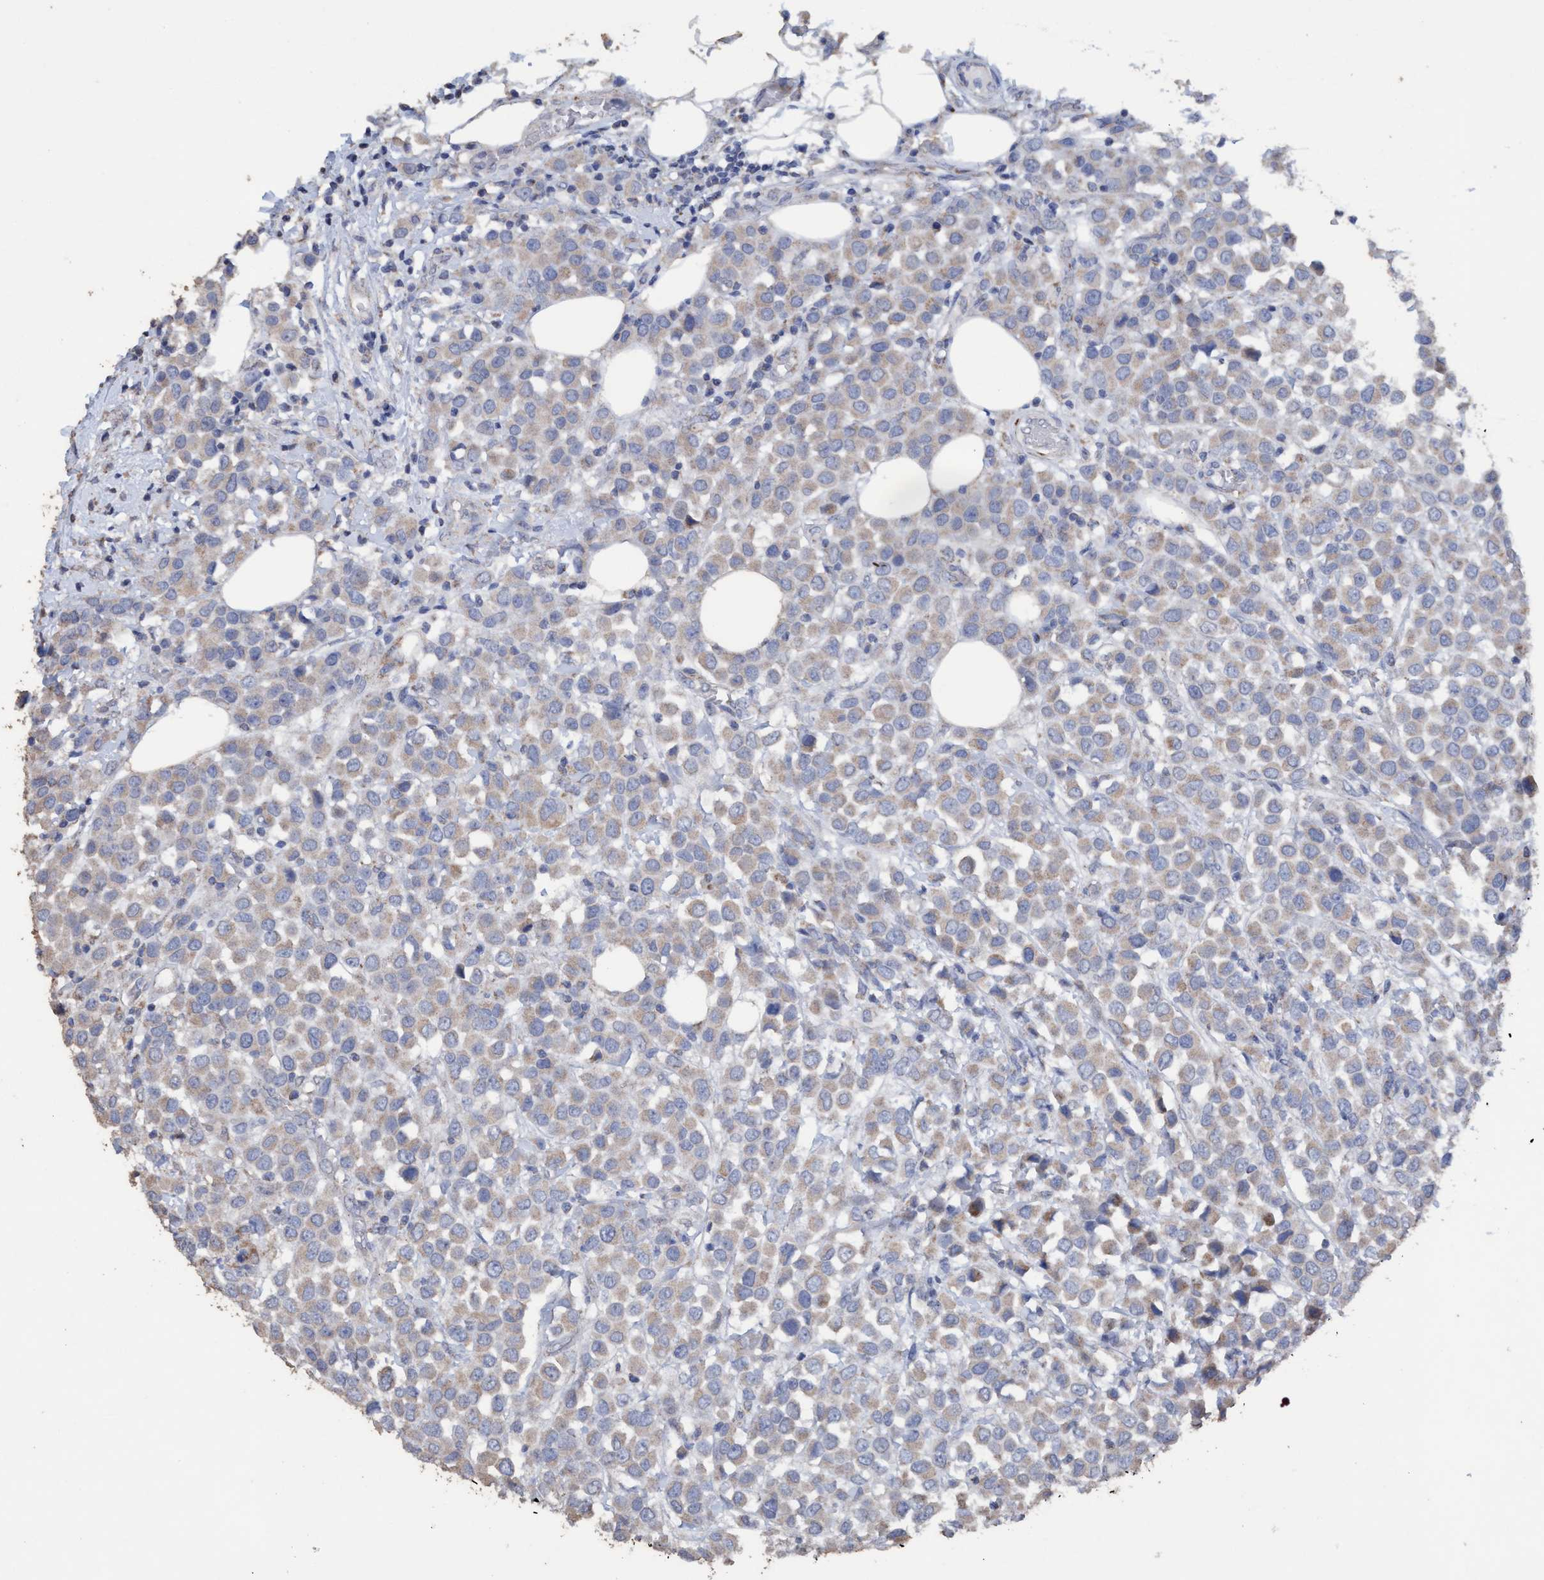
{"staining": {"intensity": "weak", "quantity": ">75%", "location": "cytoplasmic/membranous"}, "tissue": "breast cancer", "cell_type": "Tumor cells", "image_type": "cancer", "snomed": [{"axis": "morphology", "description": "Duct carcinoma"}, {"axis": "topography", "description": "Breast"}], "caption": "Immunohistochemical staining of human infiltrating ductal carcinoma (breast) displays low levels of weak cytoplasmic/membranous staining in approximately >75% of tumor cells. (Stains: DAB (3,3'-diaminobenzidine) in brown, nuclei in blue, Microscopy: brightfield microscopy at high magnification).", "gene": "RSAD1", "patient": {"sex": "female", "age": 61}}